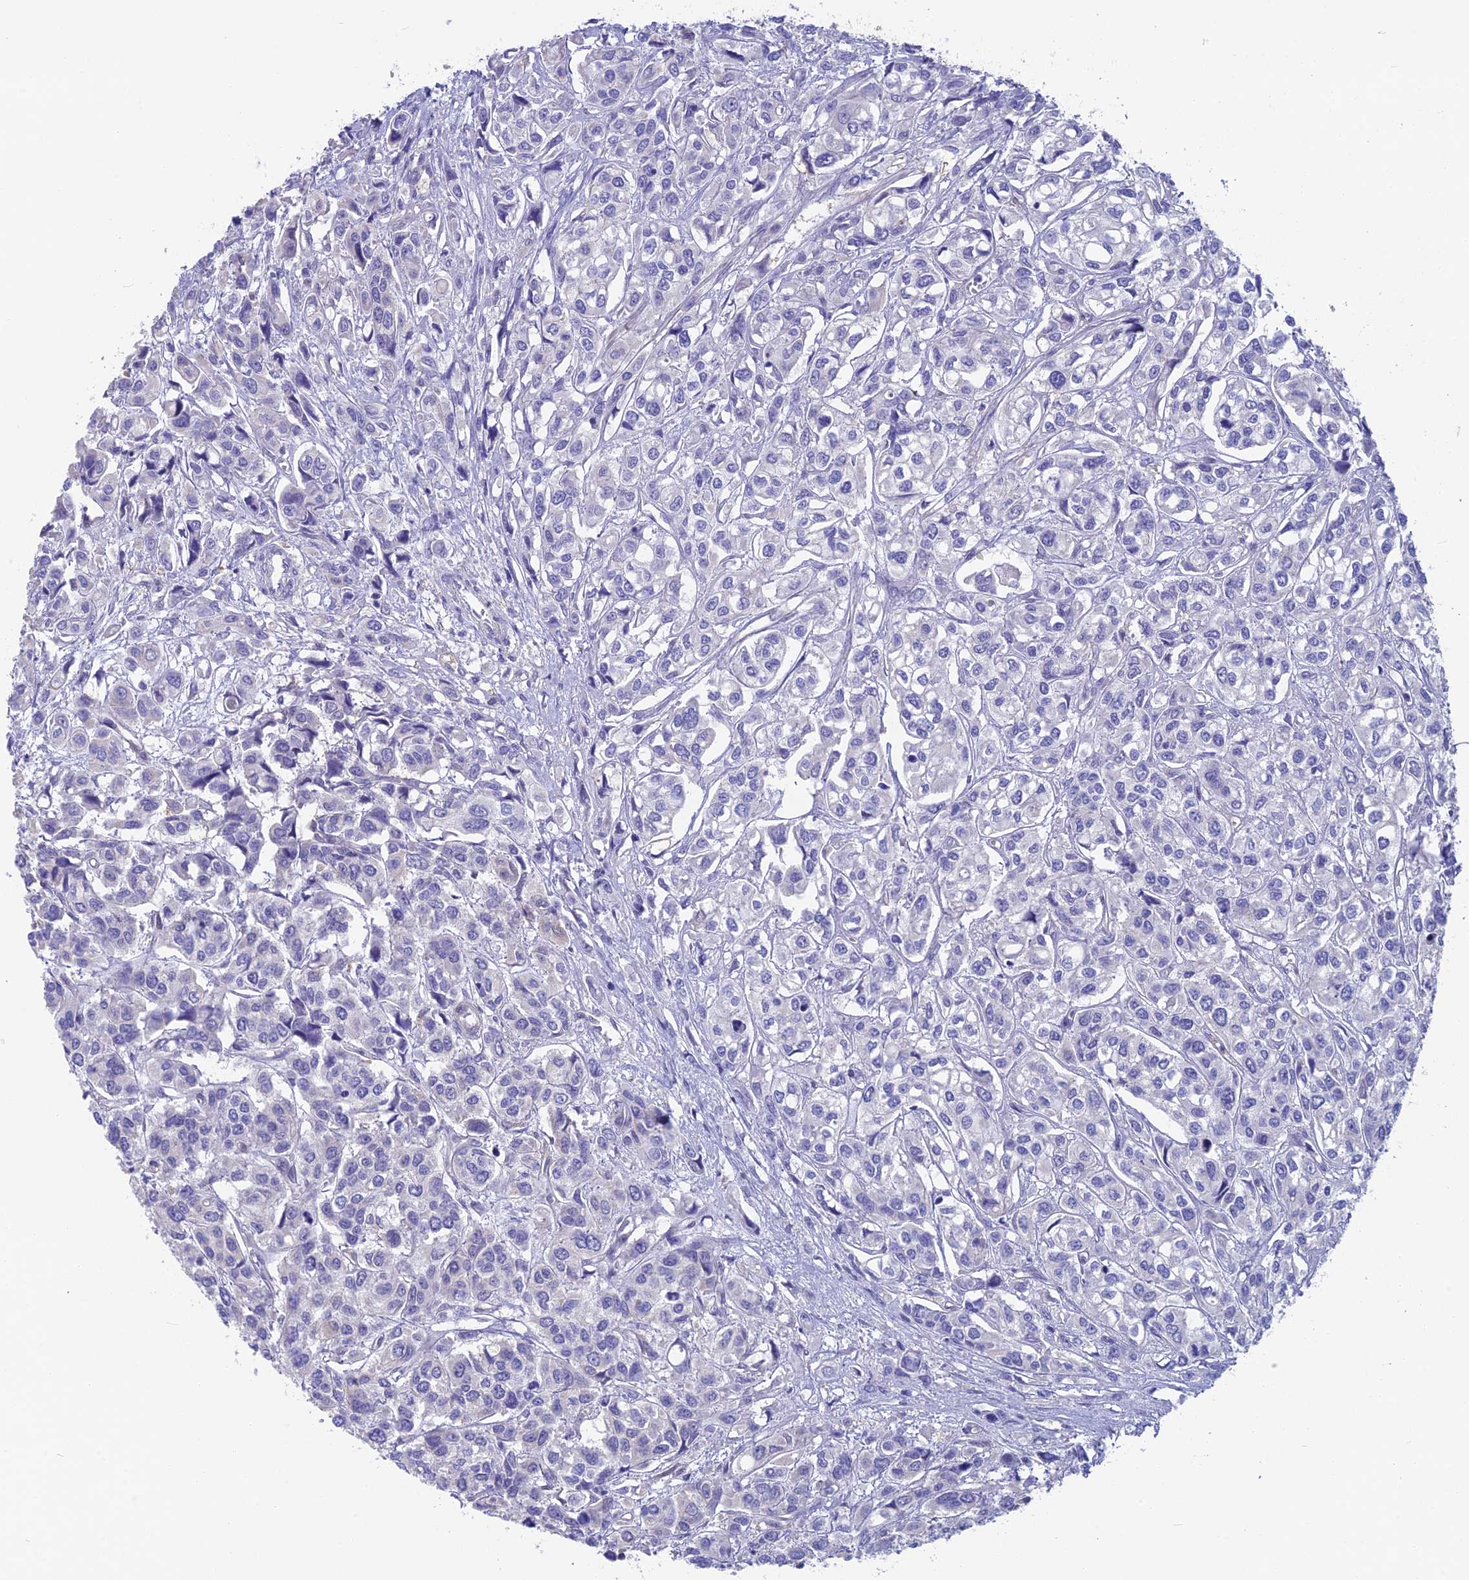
{"staining": {"intensity": "negative", "quantity": "none", "location": "none"}, "tissue": "urothelial cancer", "cell_type": "Tumor cells", "image_type": "cancer", "snomed": [{"axis": "morphology", "description": "Urothelial carcinoma, High grade"}, {"axis": "topography", "description": "Urinary bladder"}], "caption": "This micrograph is of urothelial cancer stained with immunohistochemistry to label a protein in brown with the nuclei are counter-stained blue. There is no staining in tumor cells.", "gene": "SNAP91", "patient": {"sex": "male", "age": 67}}